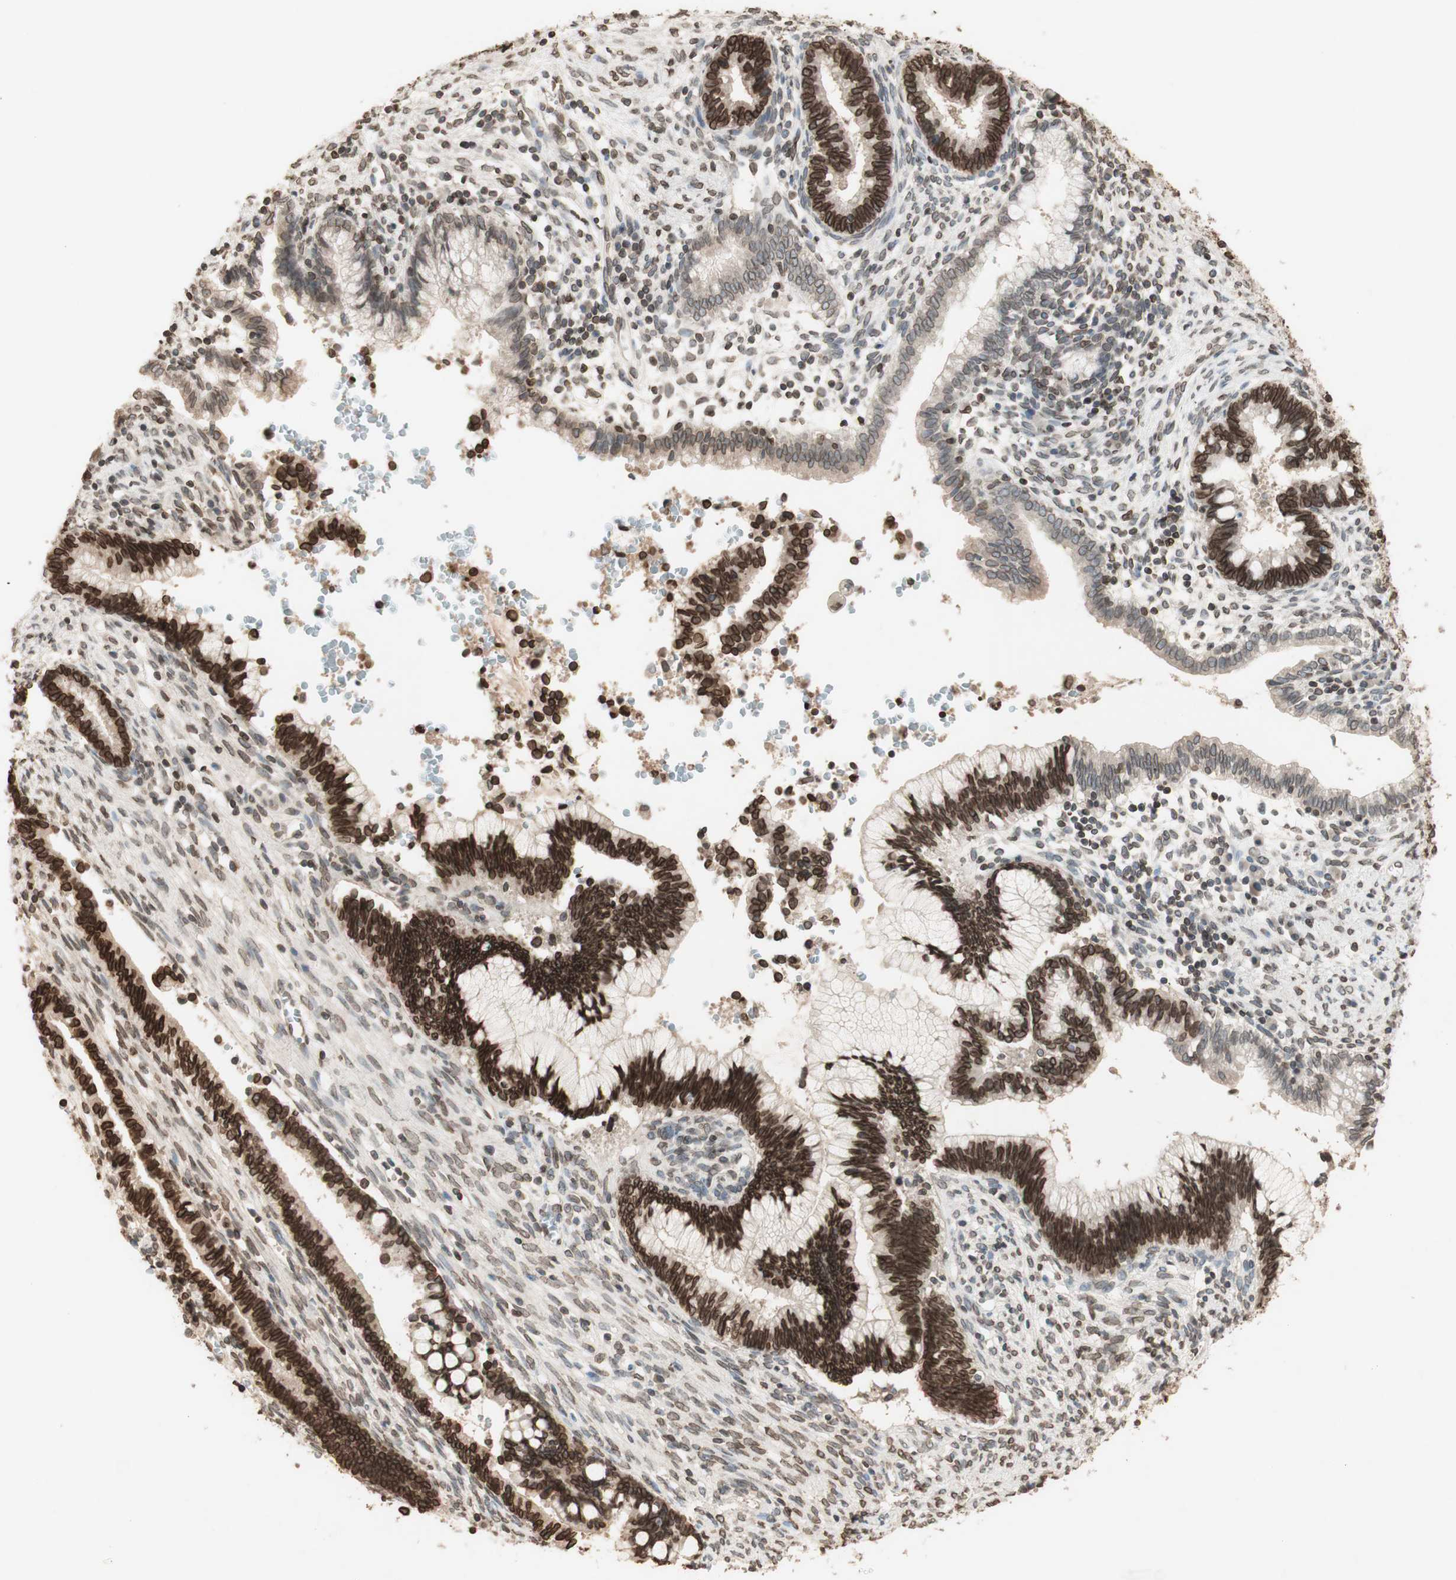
{"staining": {"intensity": "strong", "quantity": ">75%", "location": "cytoplasmic/membranous,nuclear"}, "tissue": "cervical cancer", "cell_type": "Tumor cells", "image_type": "cancer", "snomed": [{"axis": "morphology", "description": "Adenocarcinoma, NOS"}, {"axis": "topography", "description": "Cervix"}], "caption": "Tumor cells reveal high levels of strong cytoplasmic/membranous and nuclear expression in about >75% of cells in human adenocarcinoma (cervical). The staining is performed using DAB brown chromogen to label protein expression. The nuclei are counter-stained blue using hematoxylin.", "gene": "TMPO", "patient": {"sex": "female", "age": 44}}